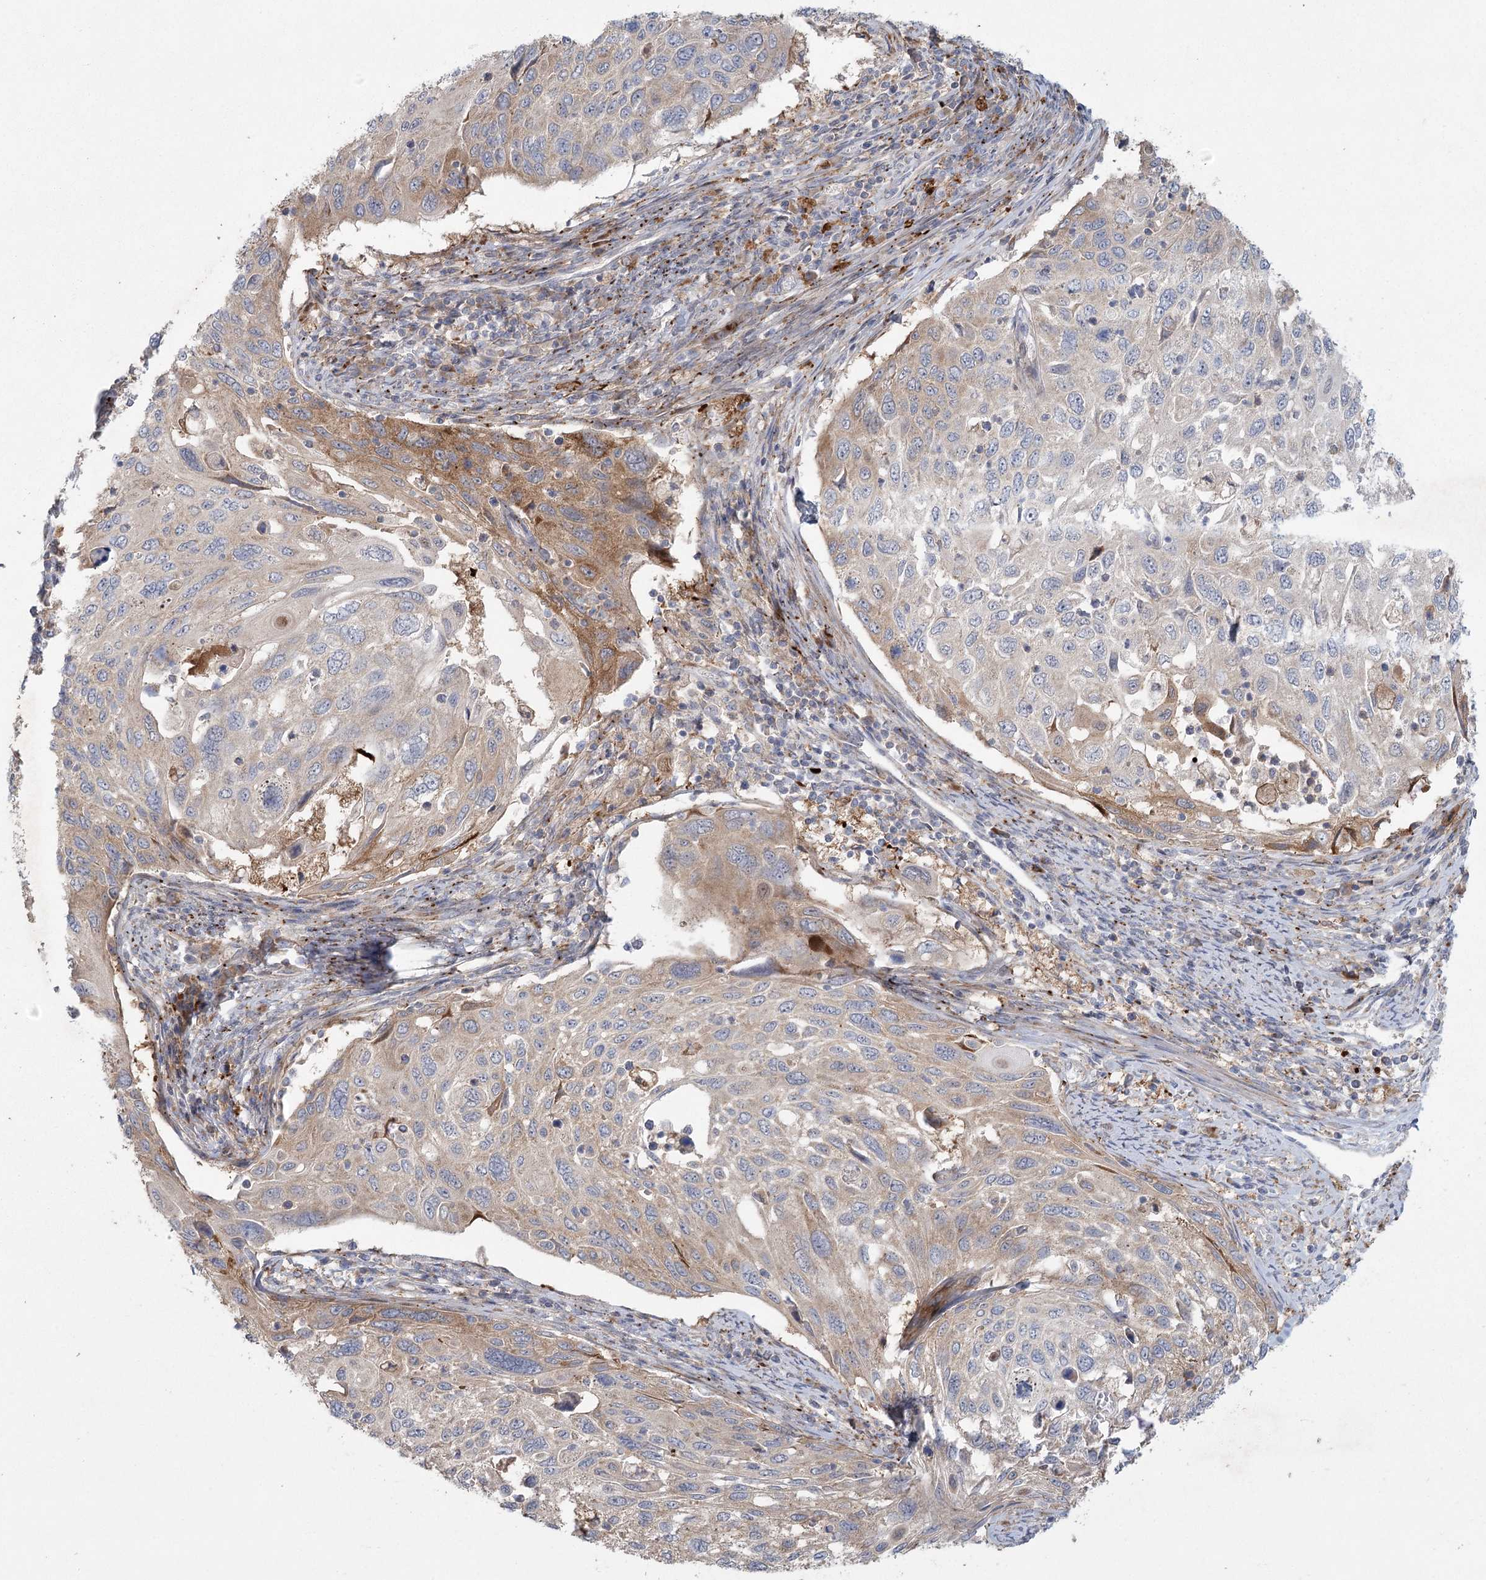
{"staining": {"intensity": "moderate", "quantity": "<25%", "location": "cytoplasmic/membranous"}, "tissue": "cervical cancer", "cell_type": "Tumor cells", "image_type": "cancer", "snomed": [{"axis": "morphology", "description": "Squamous cell carcinoma, NOS"}, {"axis": "topography", "description": "Cervix"}], "caption": "An IHC micrograph of neoplastic tissue is shown. Protein staining in brown highlights moderate cytoplasmic/membranous positivity in cervical squamous cell carcinoma within tumor cells. The staining is performed using DAB (3,3'-diaminobenzidine) brown chromogen to label protein expression. The nuclei are counter-stained blue using hematoxylin.", "gene": "FAM110C", "patient": {"sex": "female", "age": 70}}